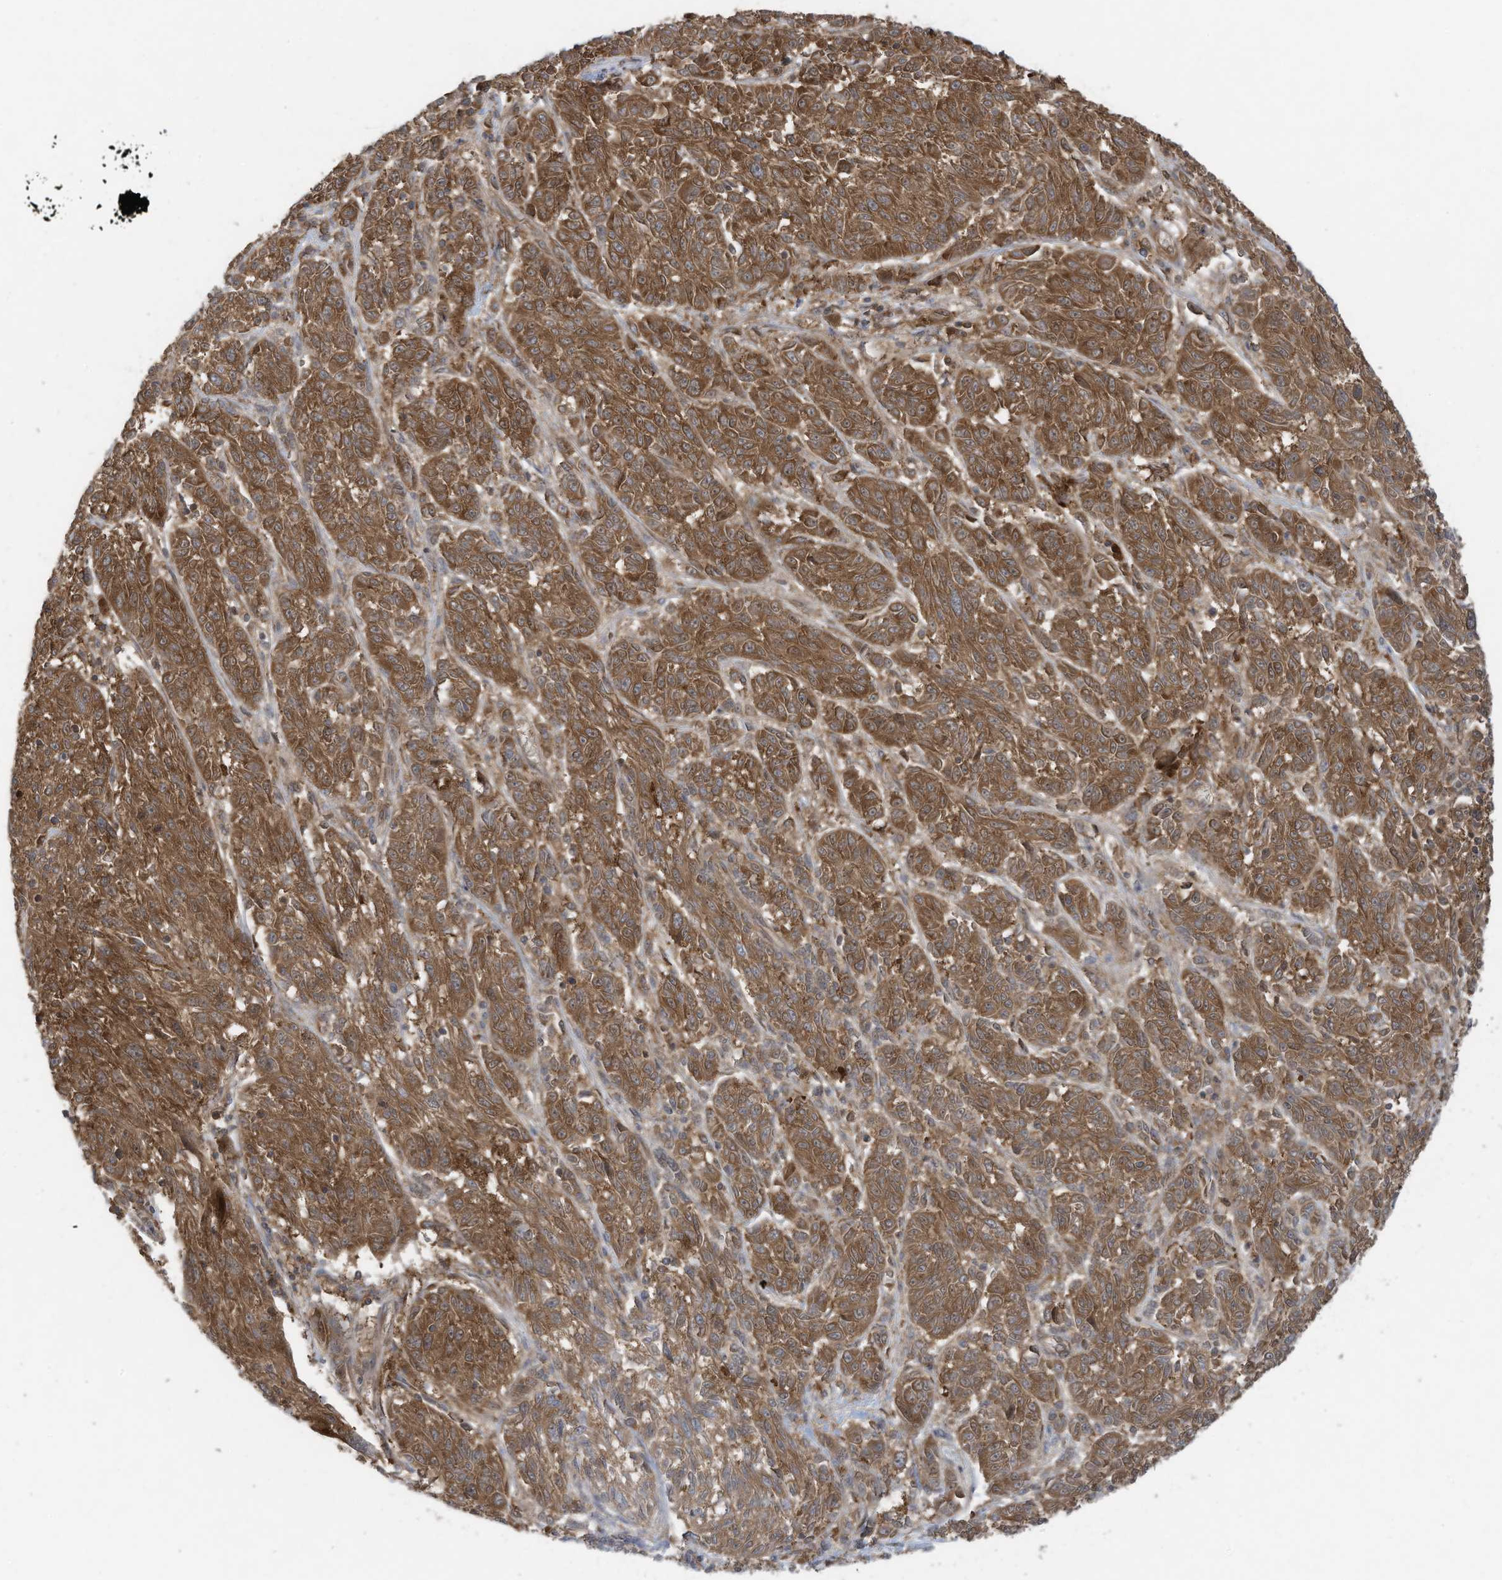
{"staining": {"intensity": "moderate", "quantity": ">75%", "location": "cytoplasmic/membranous"}, "tissue": "melanoma", "cell_type": "Tumor cells", "image_type": "cancer", "snomed": [{"axis": "morphology", "description": "Malignant melanoma, NOS"}, {"axis": "topography", "description": "Skin"}], "caption": "Protein expression analysis of human melanoma reveals moderate cytoplasmic/membranous expression in approximately >75% of tumor cells. The staining was performed using DAB, with brown indicating positive protein expression. Nuclei are stained blue with hematoxylin.", "gene": "OLA1", "patient": {"sex": "male", "age": 53}}